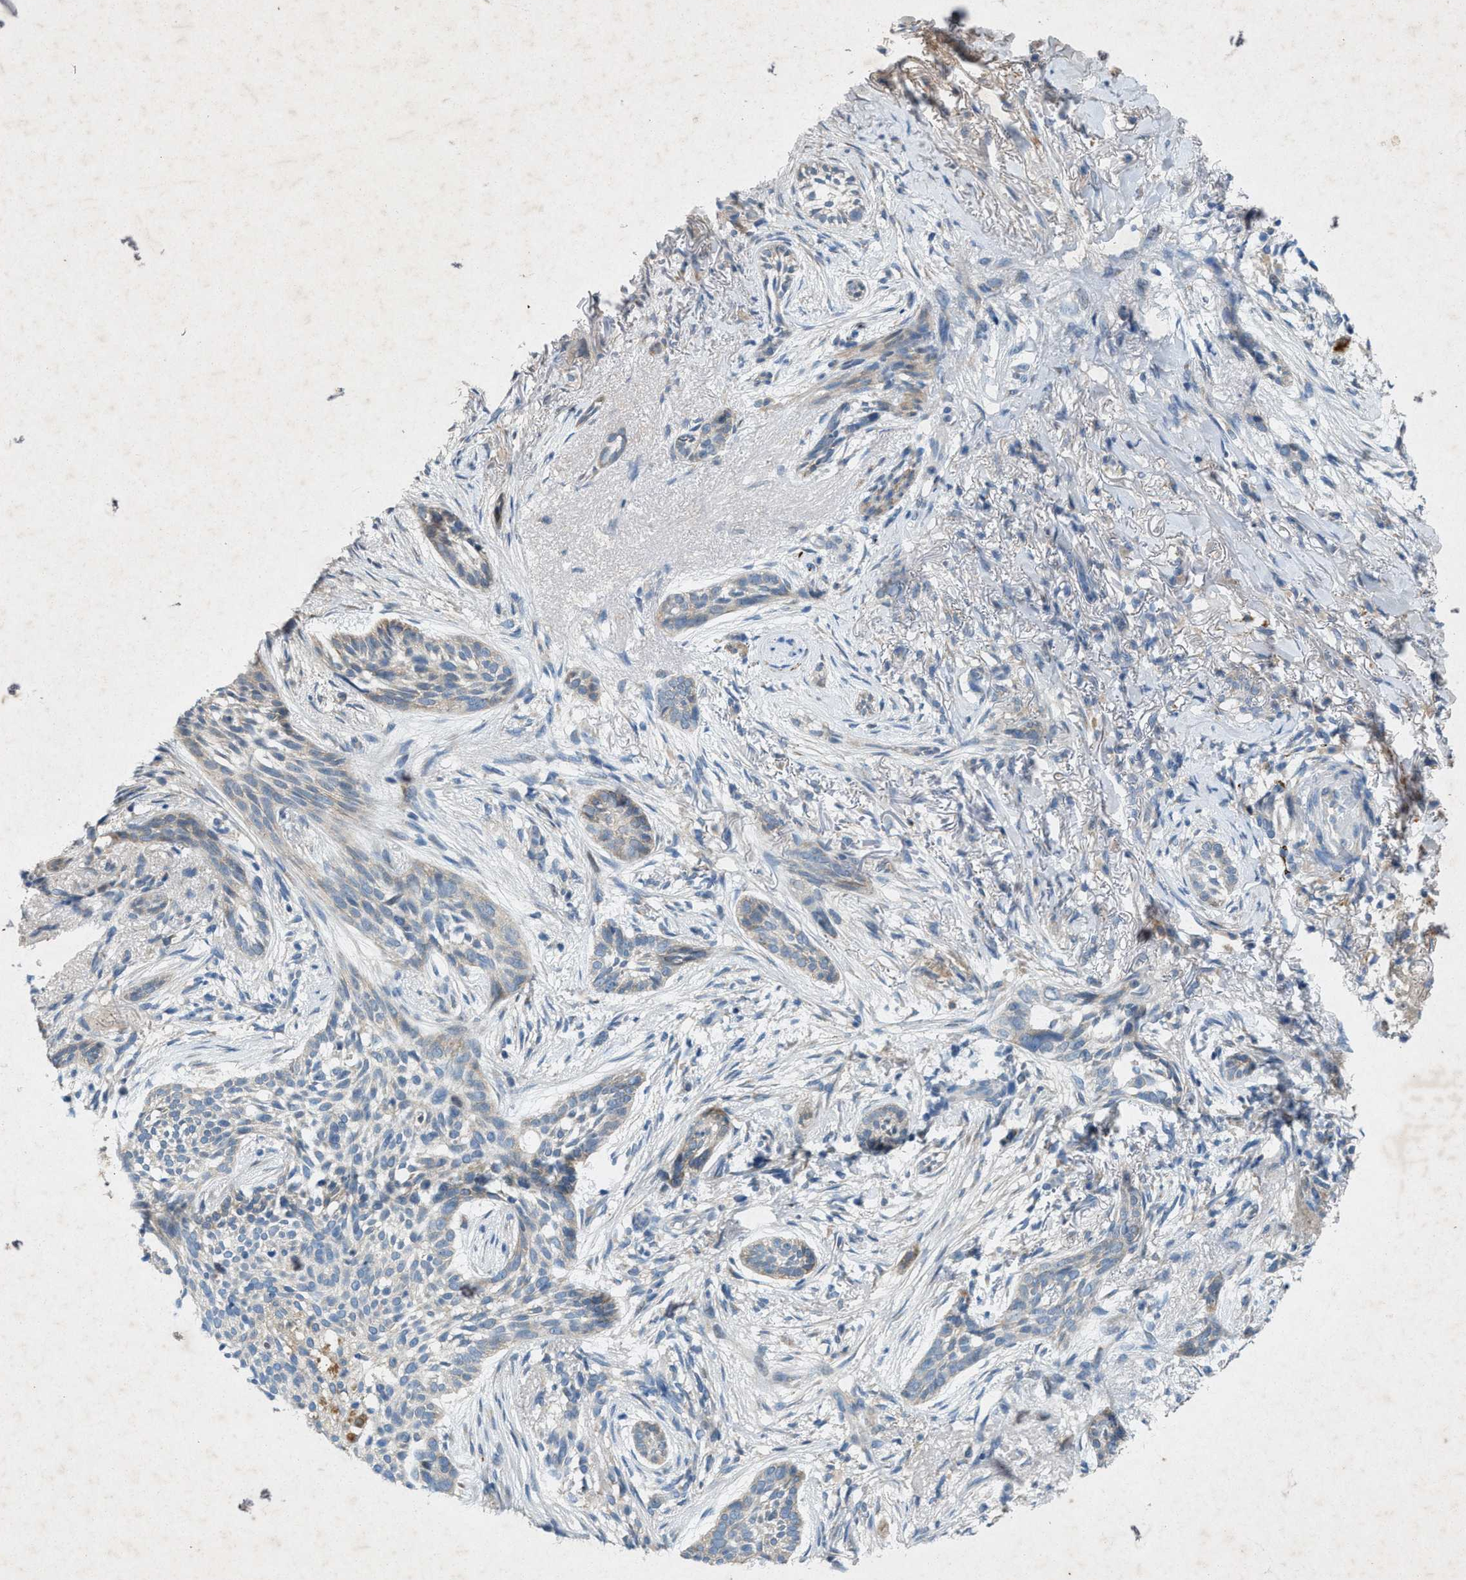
{"staining": {"intensity": "weak", "quantity": "<25%", "location": "cytoplasmic/membranous"}, "tissue": "skin cancer", "cell_type": "Tumor cells", "image_type": "cancer", "snomed": [{"axis": "morphology", "description": "Basal cell carcinoma"}, {"axis": "topography", "description": "Skin"}], "caption": "High magnification brightfield microscopy of skin cancer stained with DAB (3,3'-diaminobenzidine) (brown) and counterstained with hematoxylin (blue): tumor cells show no significant staining.", "gene": "URGCP", "patient": {"sex": "female", "age": 88}}